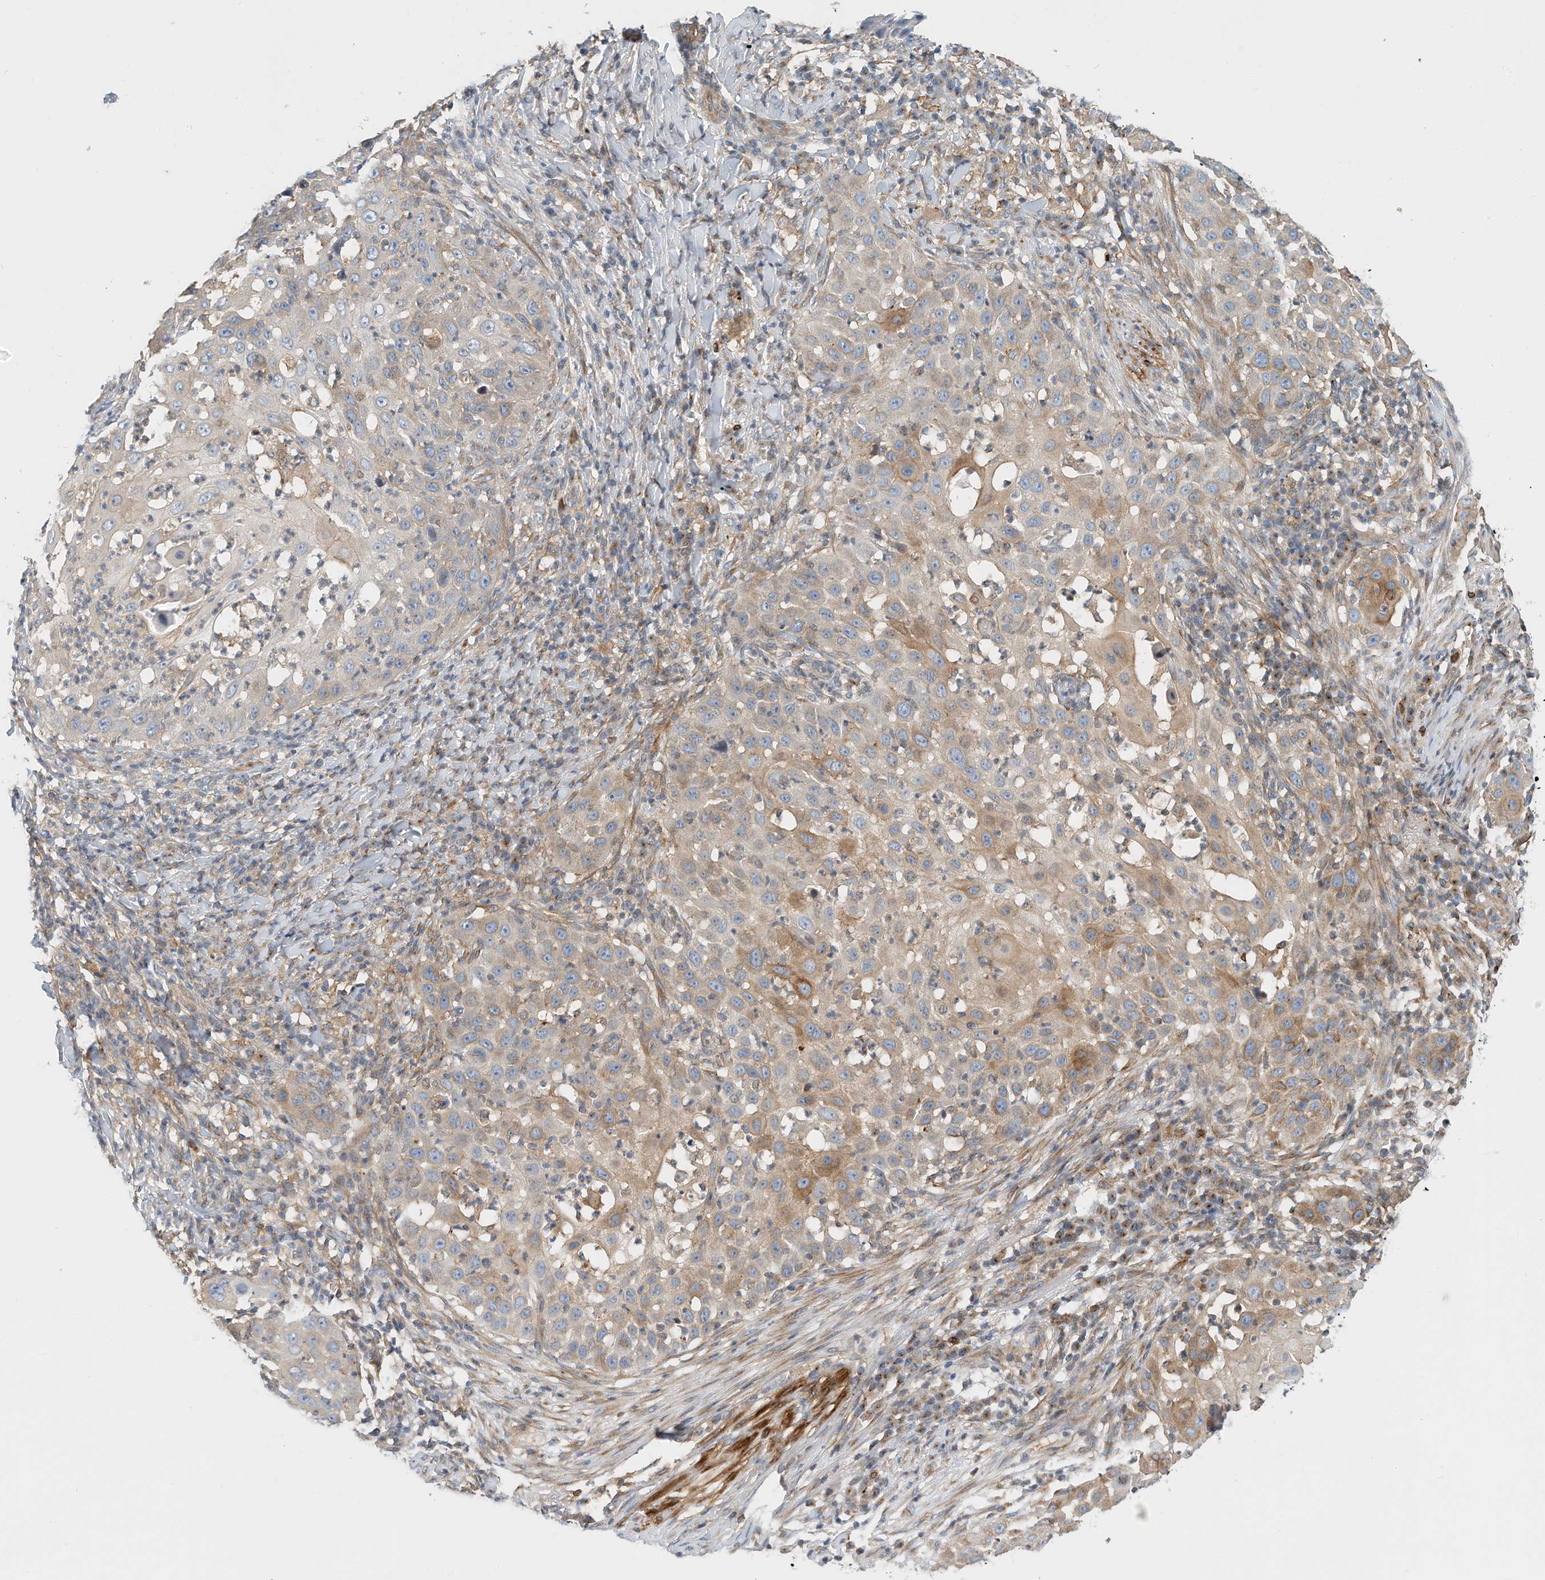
{"staining": {"intensity": "moderate", "quantity": "<25%", "location": "cytoplasmic/membranous"}, "tissue": "skin cancer", "cell_type": "Tumor cells", "image_type": "cancer", "snomed": [{"axis": "morphology", "description": "Squamous cell carcinoma, NOS"}, {"axis": "topography", "description": "Skin"}], "caption": "A low amount of moderate cytoplasmic/membranous expression is seen in approximately <25% of tumor cells in skin cancer tissue.", "gene": "MICAL1", "patient": {"sex": "female", "age": 44}}